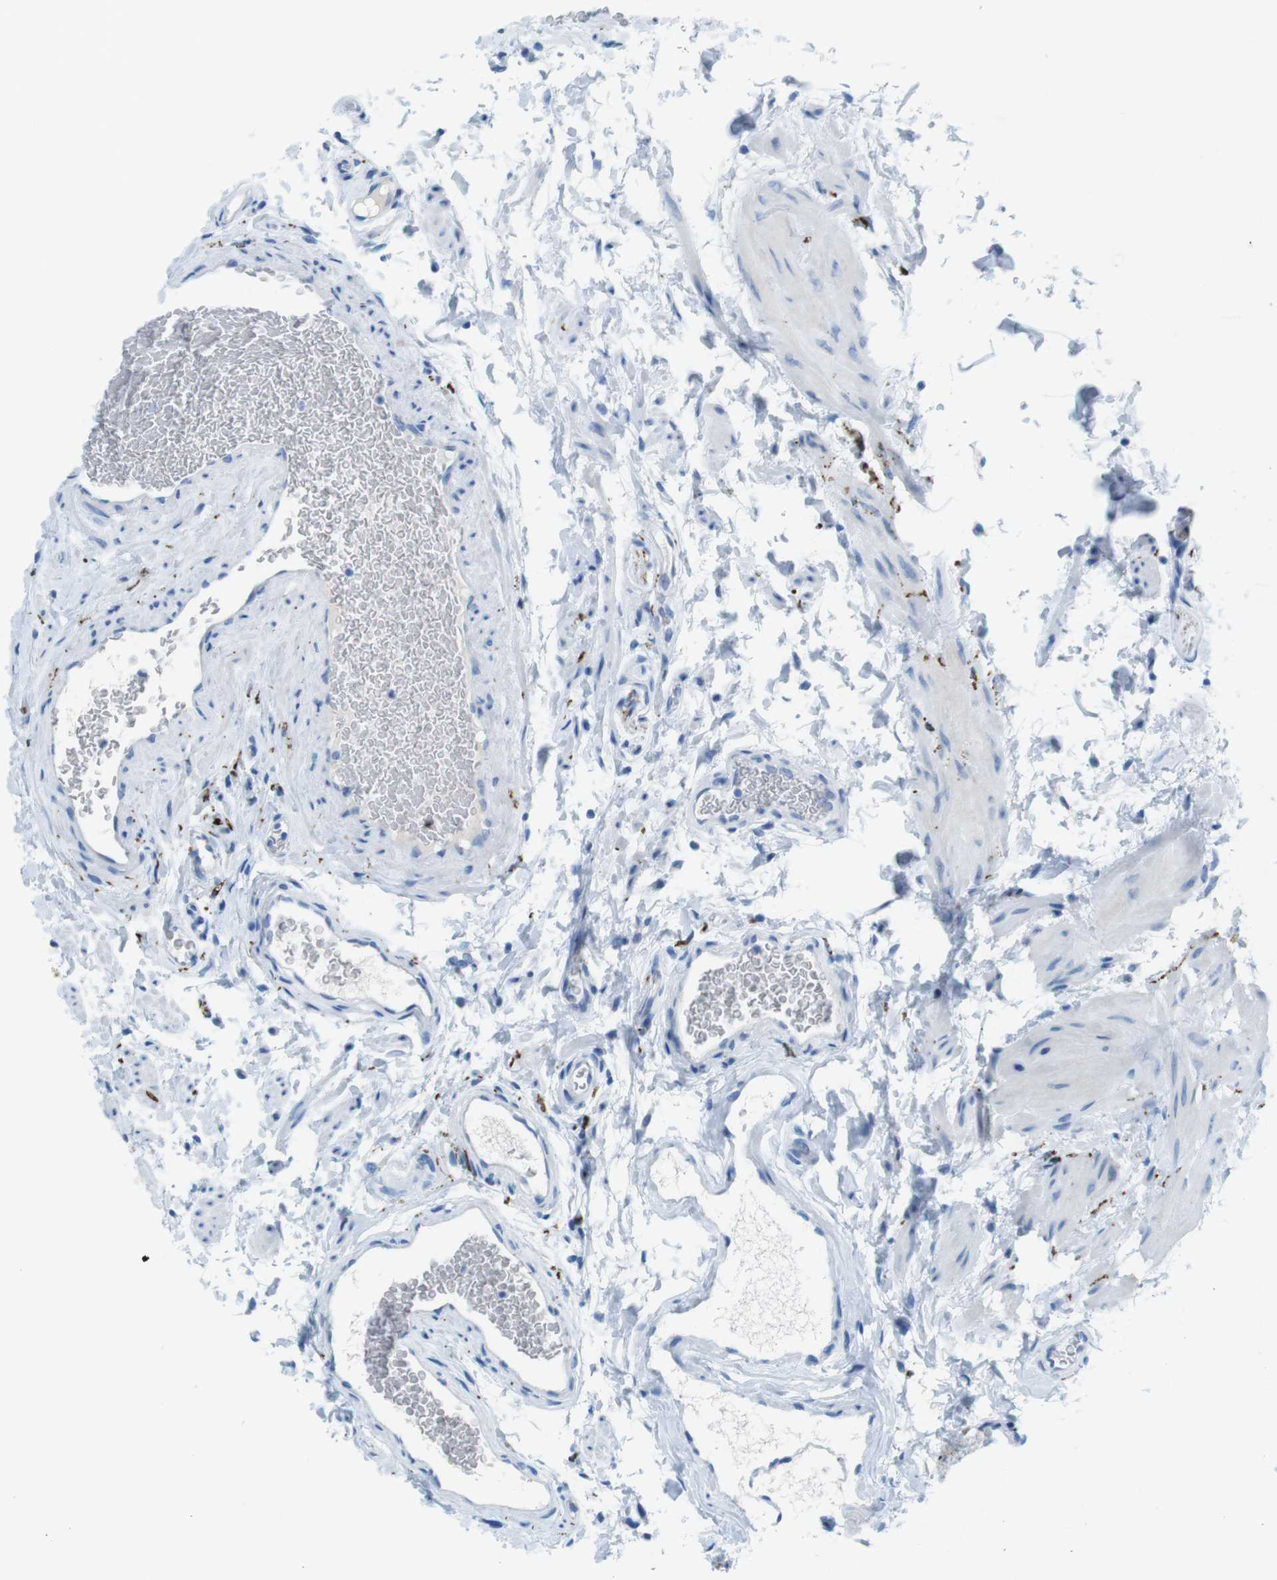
{"staining": {"intensity": "negative", "quantity": "none", "location": "none"}, "tissue": "epididymis", "cell_type": "Glandular cells", "image_type": "normal", "snomed": [{"axis": "morphology", "description": "Normal tissue, NOS"}, {"axis": "topography", "description": "Epididymis"}], "caption": "Immunohistochemical staining of benign human epididymis exhibits no significant staining in glandular cells.", "gene": "GAP43", "patient": {"sex": "male", "age": 36}}